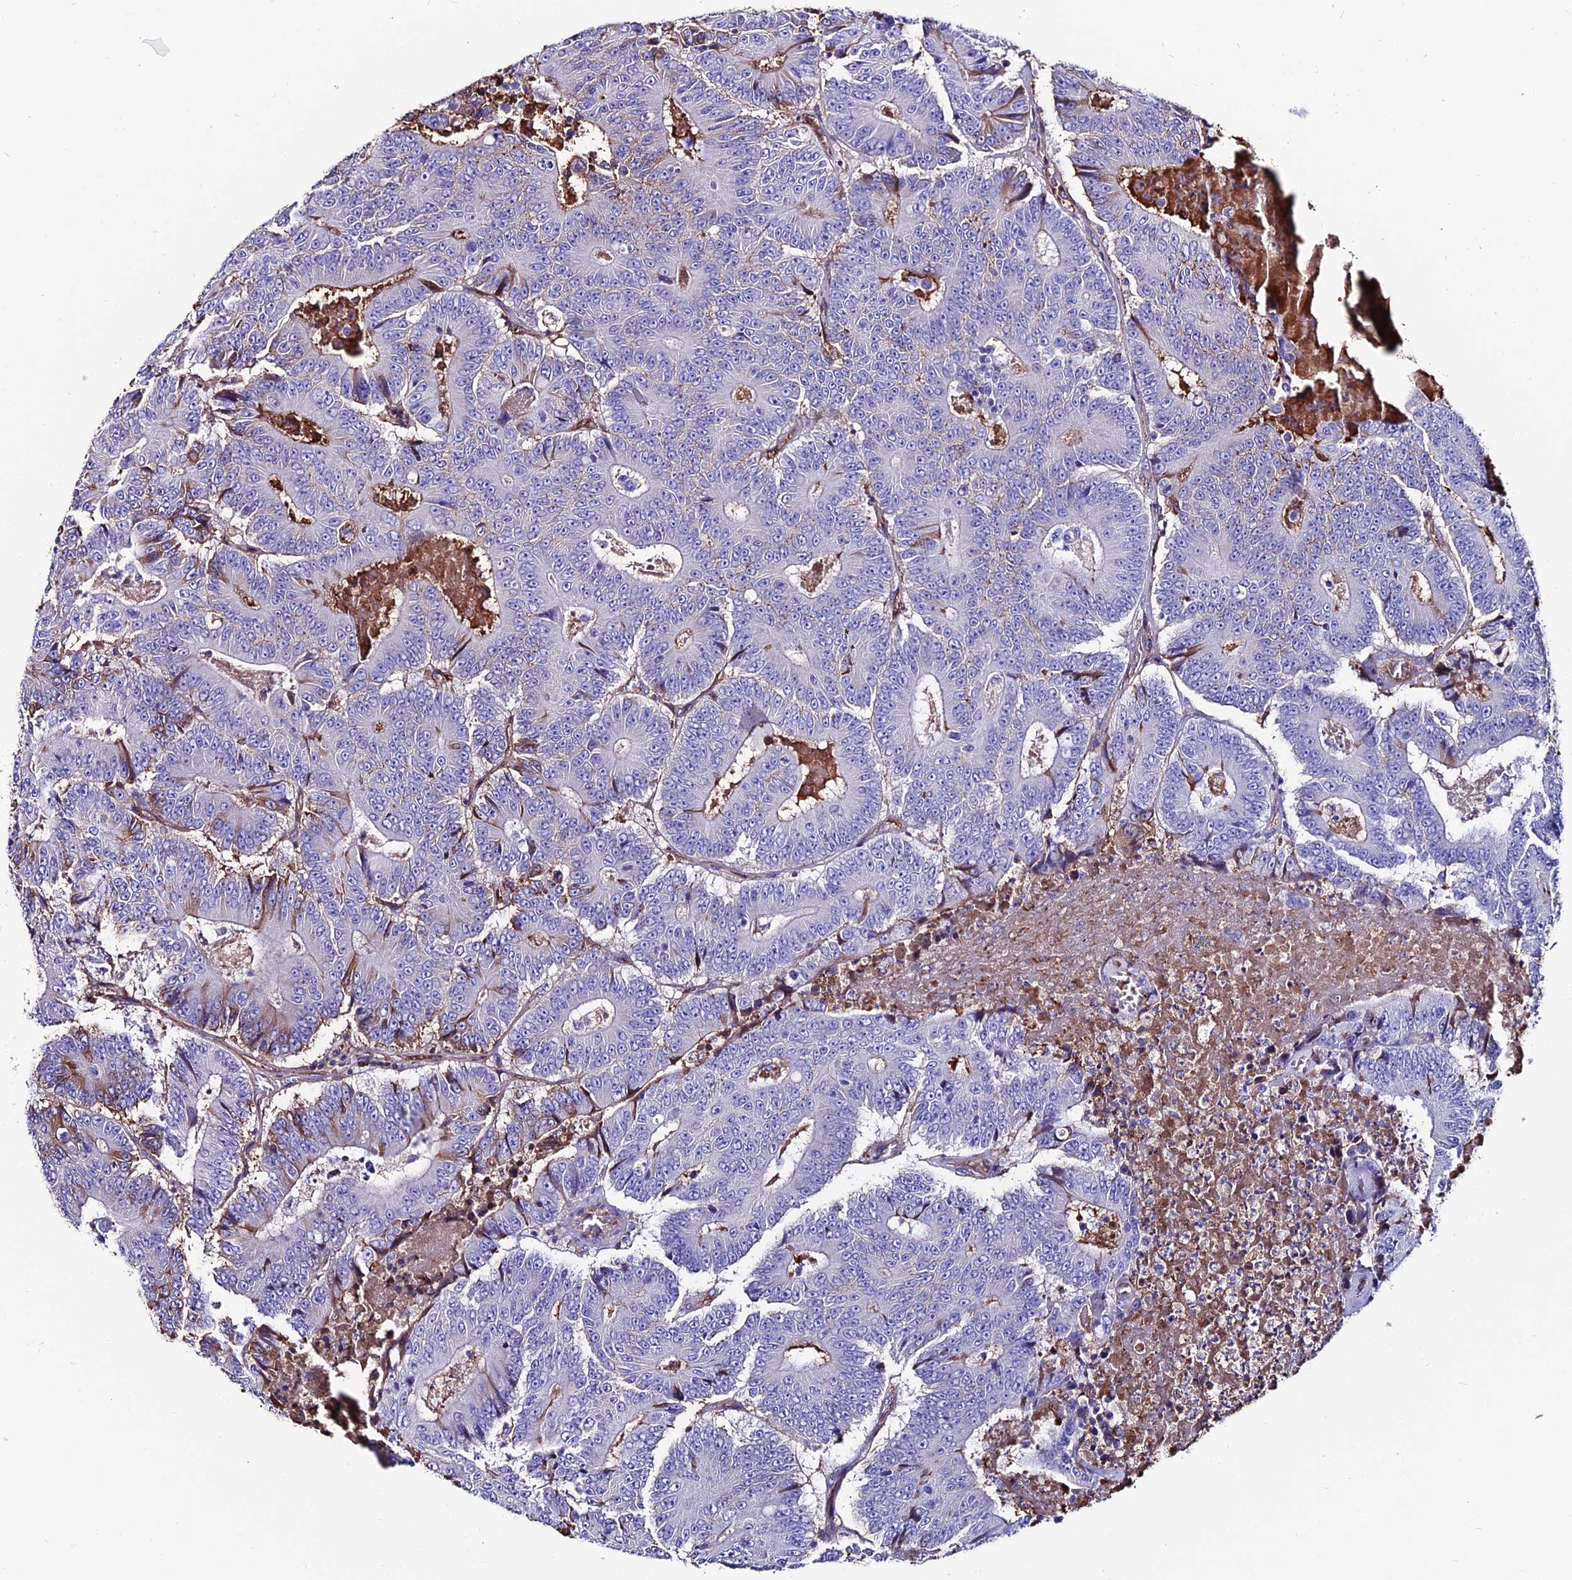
{"staining": {"intensity": "negative", "quantity": "none", "location": "none"}, "tissue": "colorectal cancer", "cell_type": "Tumor cells", "image_type": "cancer", "snomed": [{"axis": "morphology", "description": "Adenocarcinoma, NOS"}, {"axis": "topography", "description": "Colon"}], "caption": "A high-resolution photomicrograph shows immunohistochemistry staining of colorectal adenocarcinoma, which displays no significant staining in tumor cells. The staining was performed using DAB (3,3'-diaminobenzidine) to visualize the protein expression in brown, while the nuclei were stained in blue with hematoxylin (Magnification: 20x).", "gene": "SLC25A16", "patient": {"sex": "male", "age": 83}}